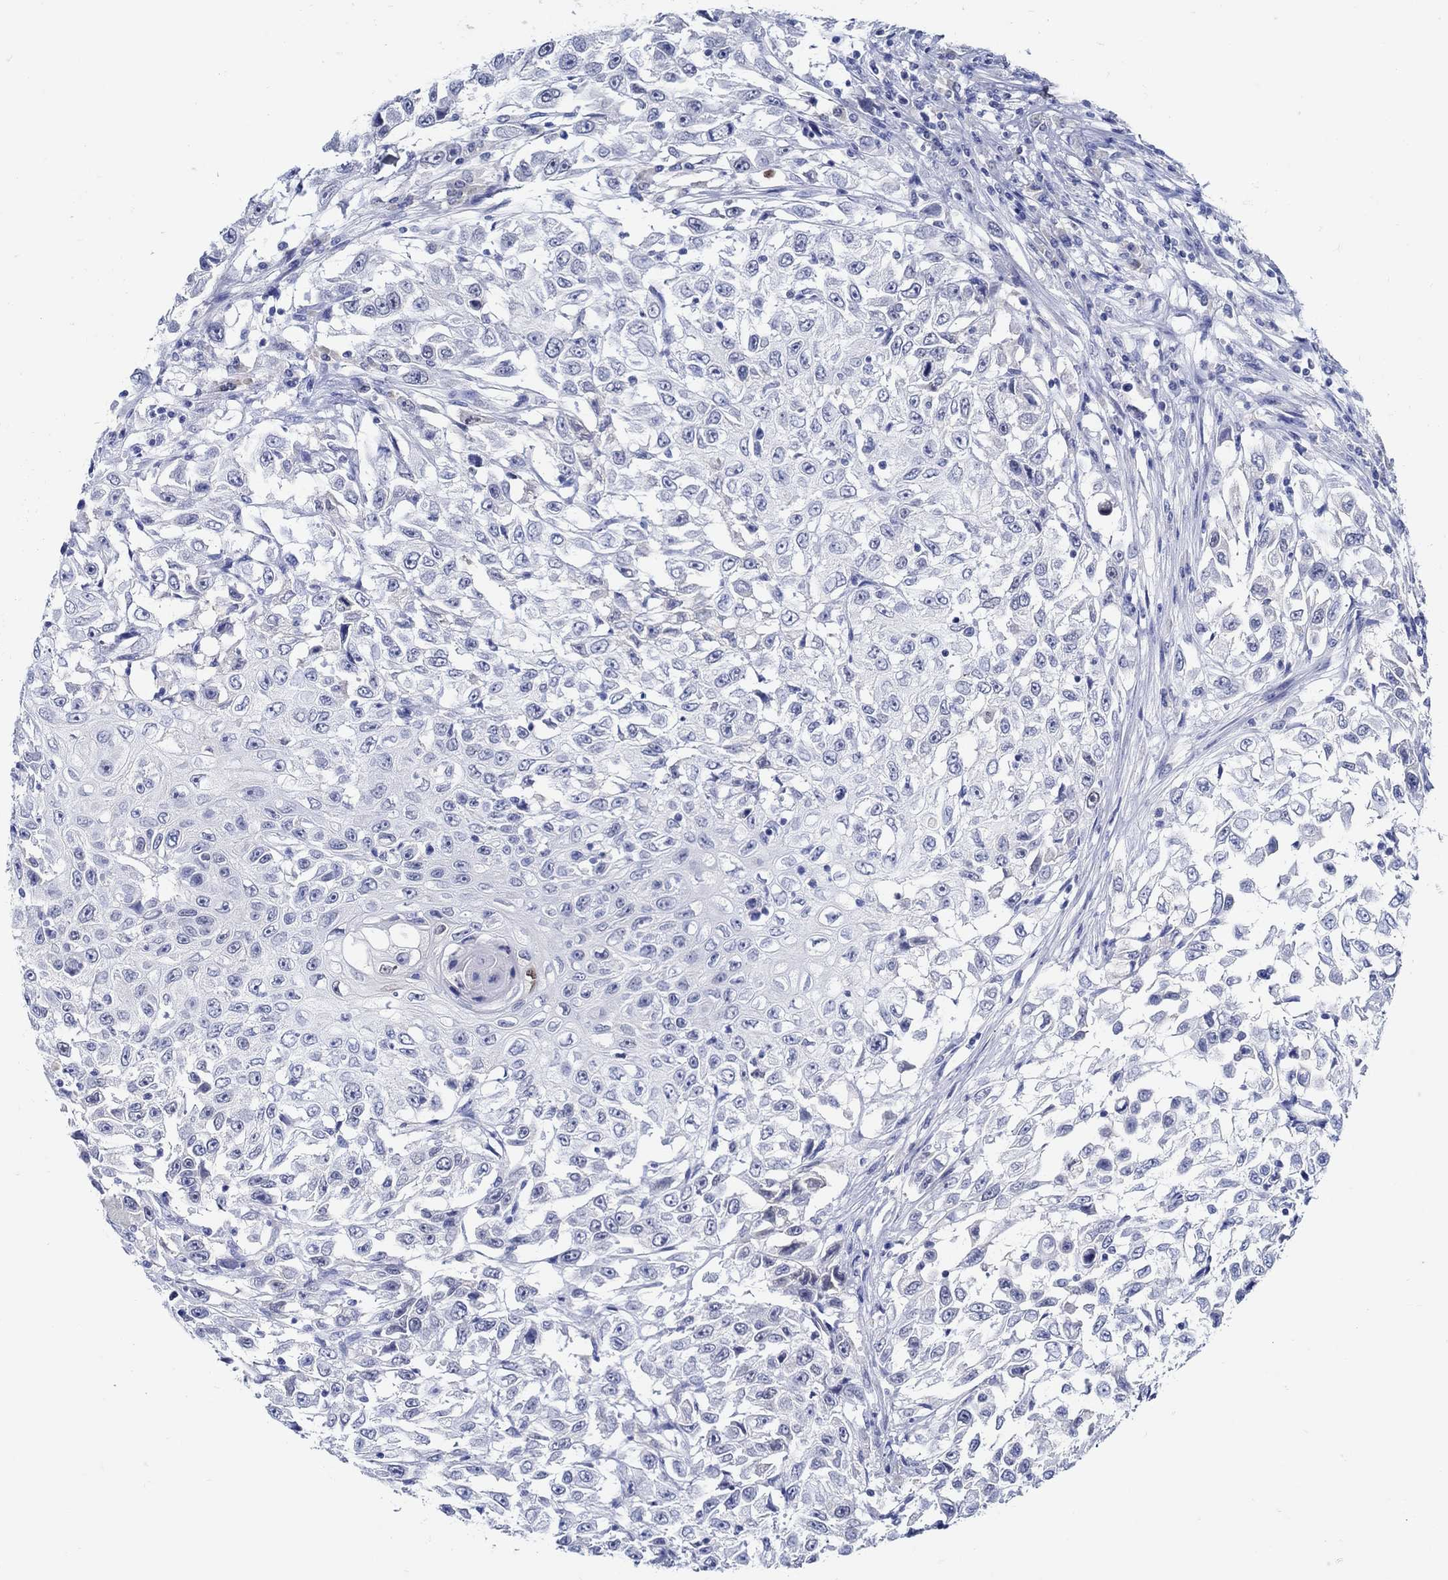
{"staining": {"intensity": "negative", "quantity": "none", "location": "none"}, "tissue": "urothelial cancer", "cell_type": "Tumor cells", "image_type": "cancer", "snomed": [{"axis": "morphology", "description": "Urothelial carcinoma, High grade"}, {"axis": "topography", "description": "Urinary bladder"}], "caption": "Human urothelial cancer stained for a protein using immunohistochemistry exhibits no expression in tumor cells.", "gene": "PAX9", "patient": {"sex": "female", "age": 56}}